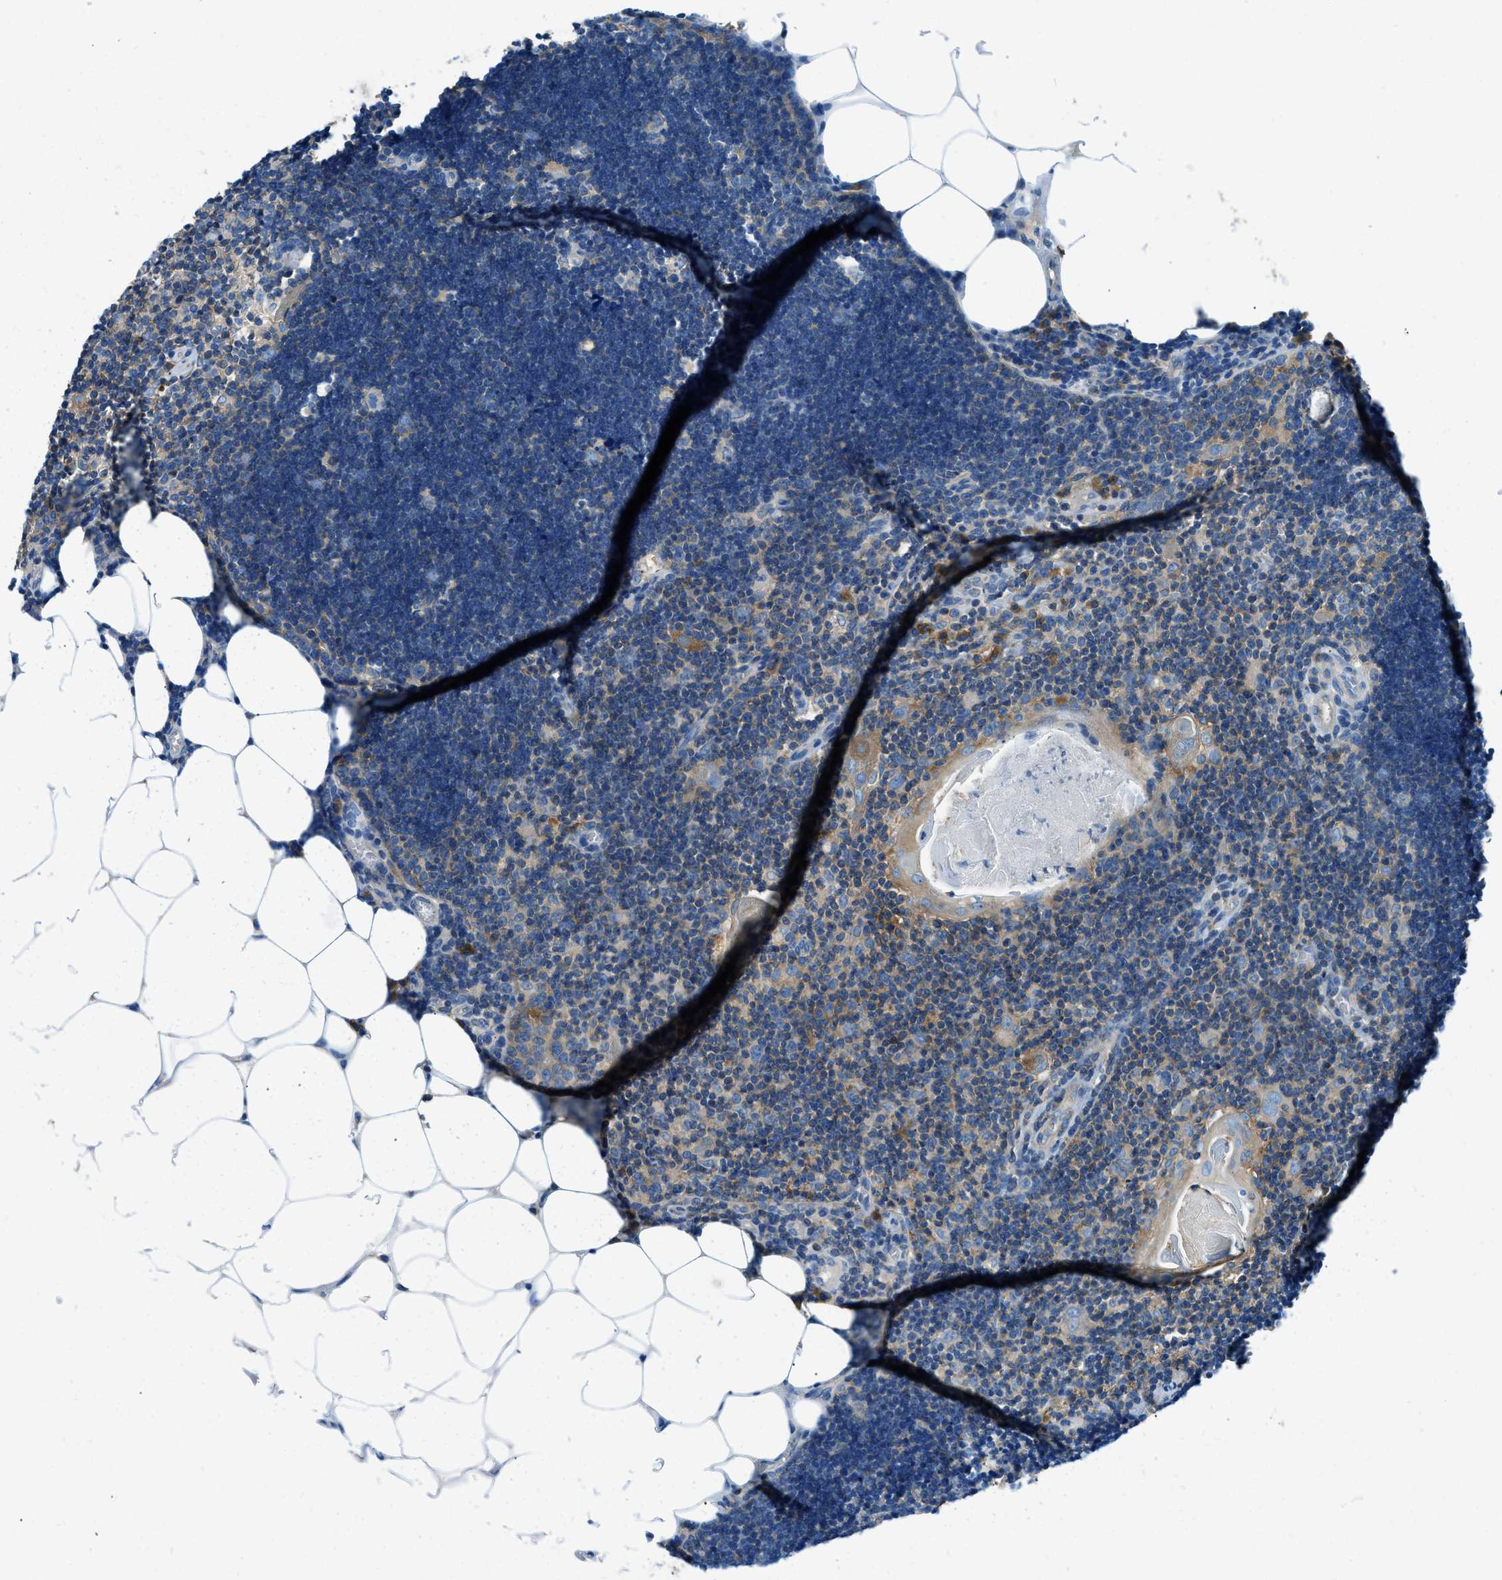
{"staining": {"intensity": "moderate", "quantity": "25%-75%", "location": "cytoplasmic/membranous"}, "tissue": "lymph node", "cell_type": "Germinal center cells", "image_type": "normal", "snomed": [{"axis": "morphology", "description": "Normal tissue, NOS"}, {"axis": "topography", "description": "Lymph node"}], "caption": "Unremarkable lymph node displays moderate cytoplasmic/membranous positivity in approximately 25%-75% of germinal center cells, visualized by immunohistochemistry.", "gene": "SARS1", "patient": {"sex": "male", "age": 33}}